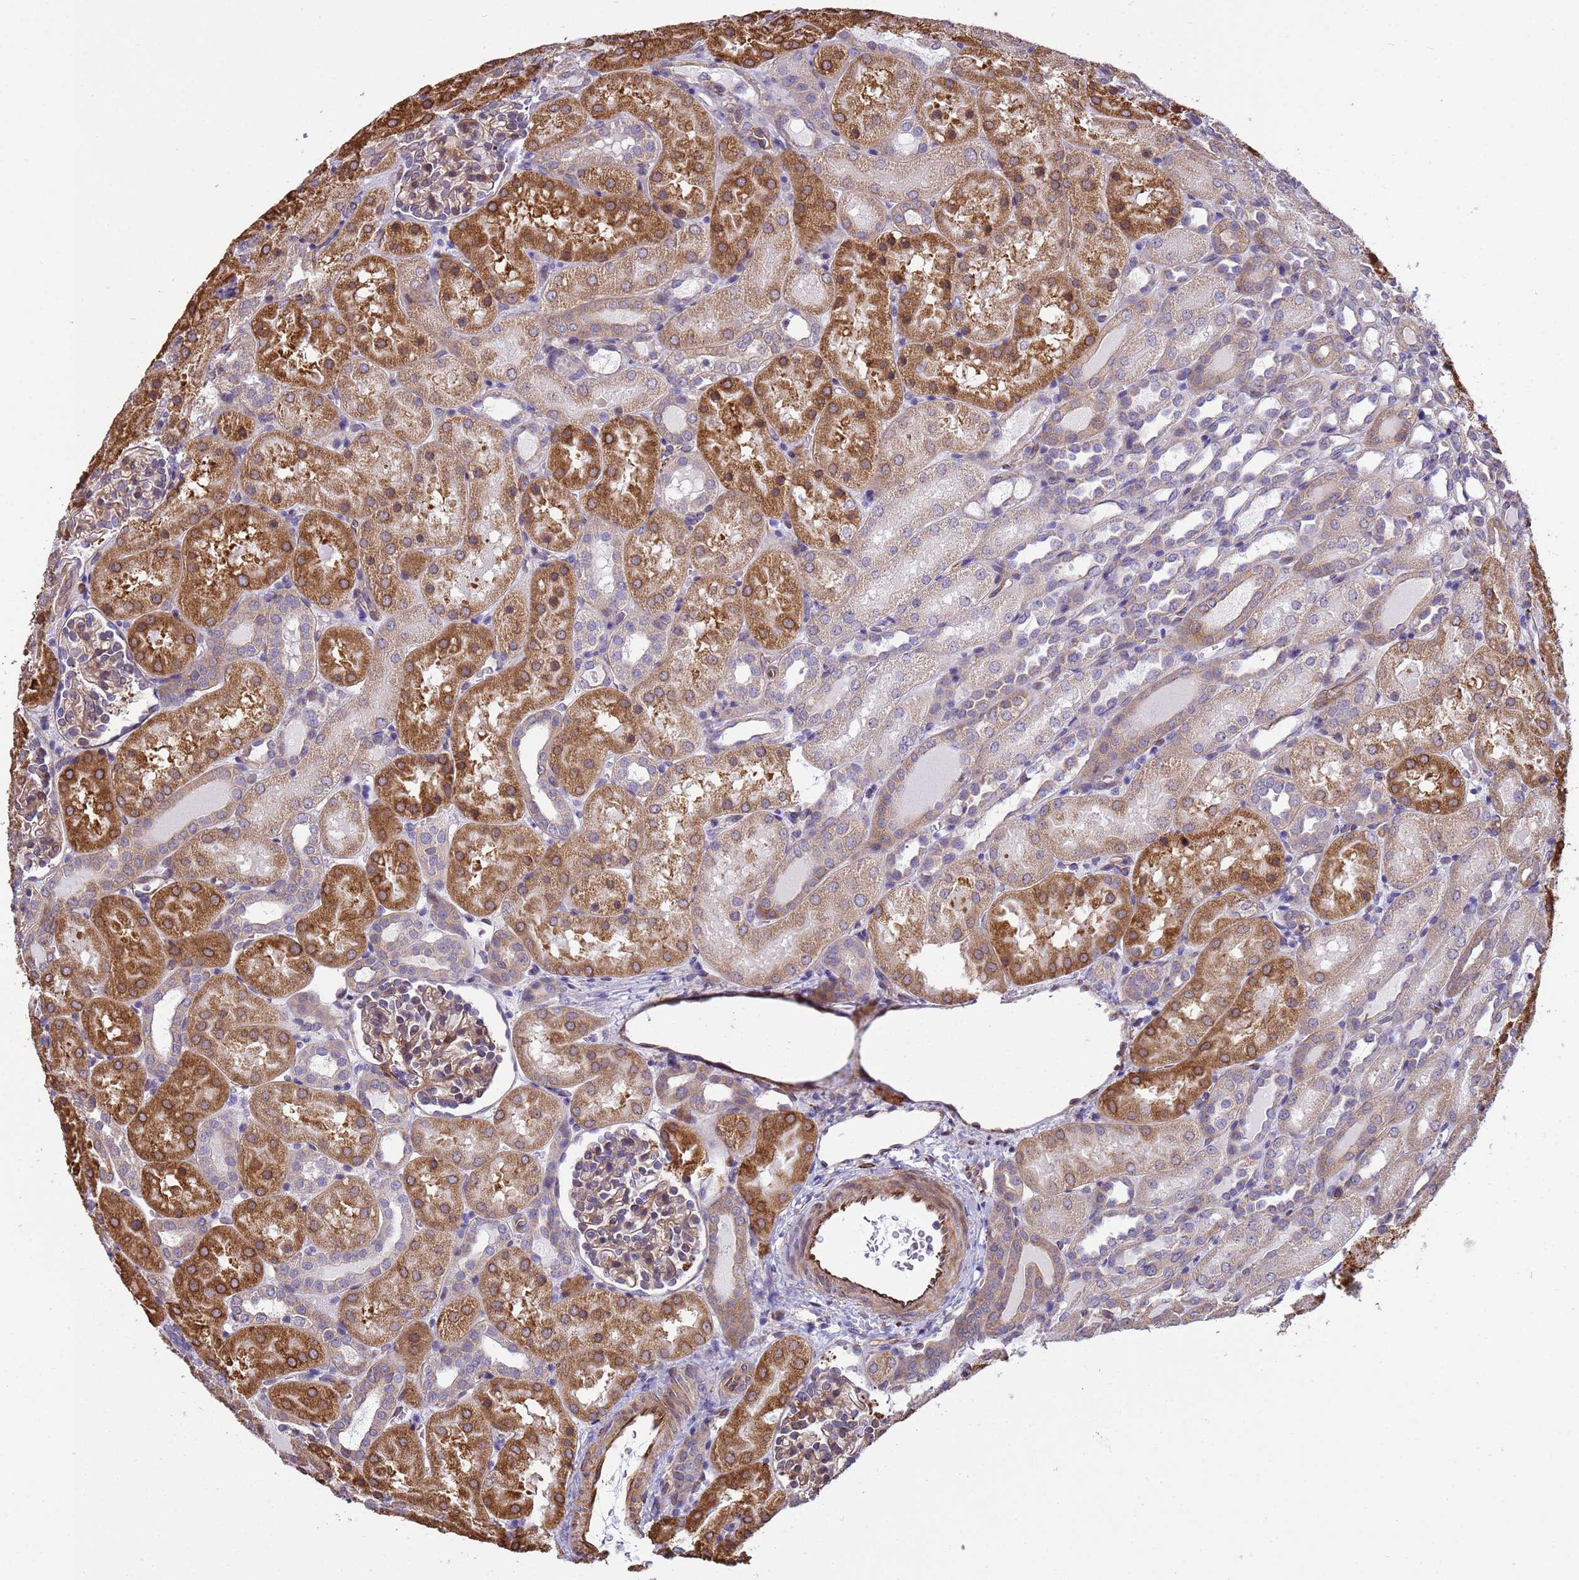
{"staining": {"intensity": "weak", "quantity": ">75%", "location": "cytoplasmic/membranous"}, "tissue": "kidney", "cell_type": "Cells in glomeruli", "image_type": "normal", "snomed": [{"axis": "morphology", "description": "Normal tissue, NOS"}, {"axis": "topography", "description": "Kidney"}], "caption": "Unremarkable kidney demonstrates weak cytoplasmic/membranous staining in approximately >75% of cells in glomeruli, visualized by immunohistochemistry.", "gene": "ITGB4", "patient": {"sex": "male", "age": 1}}